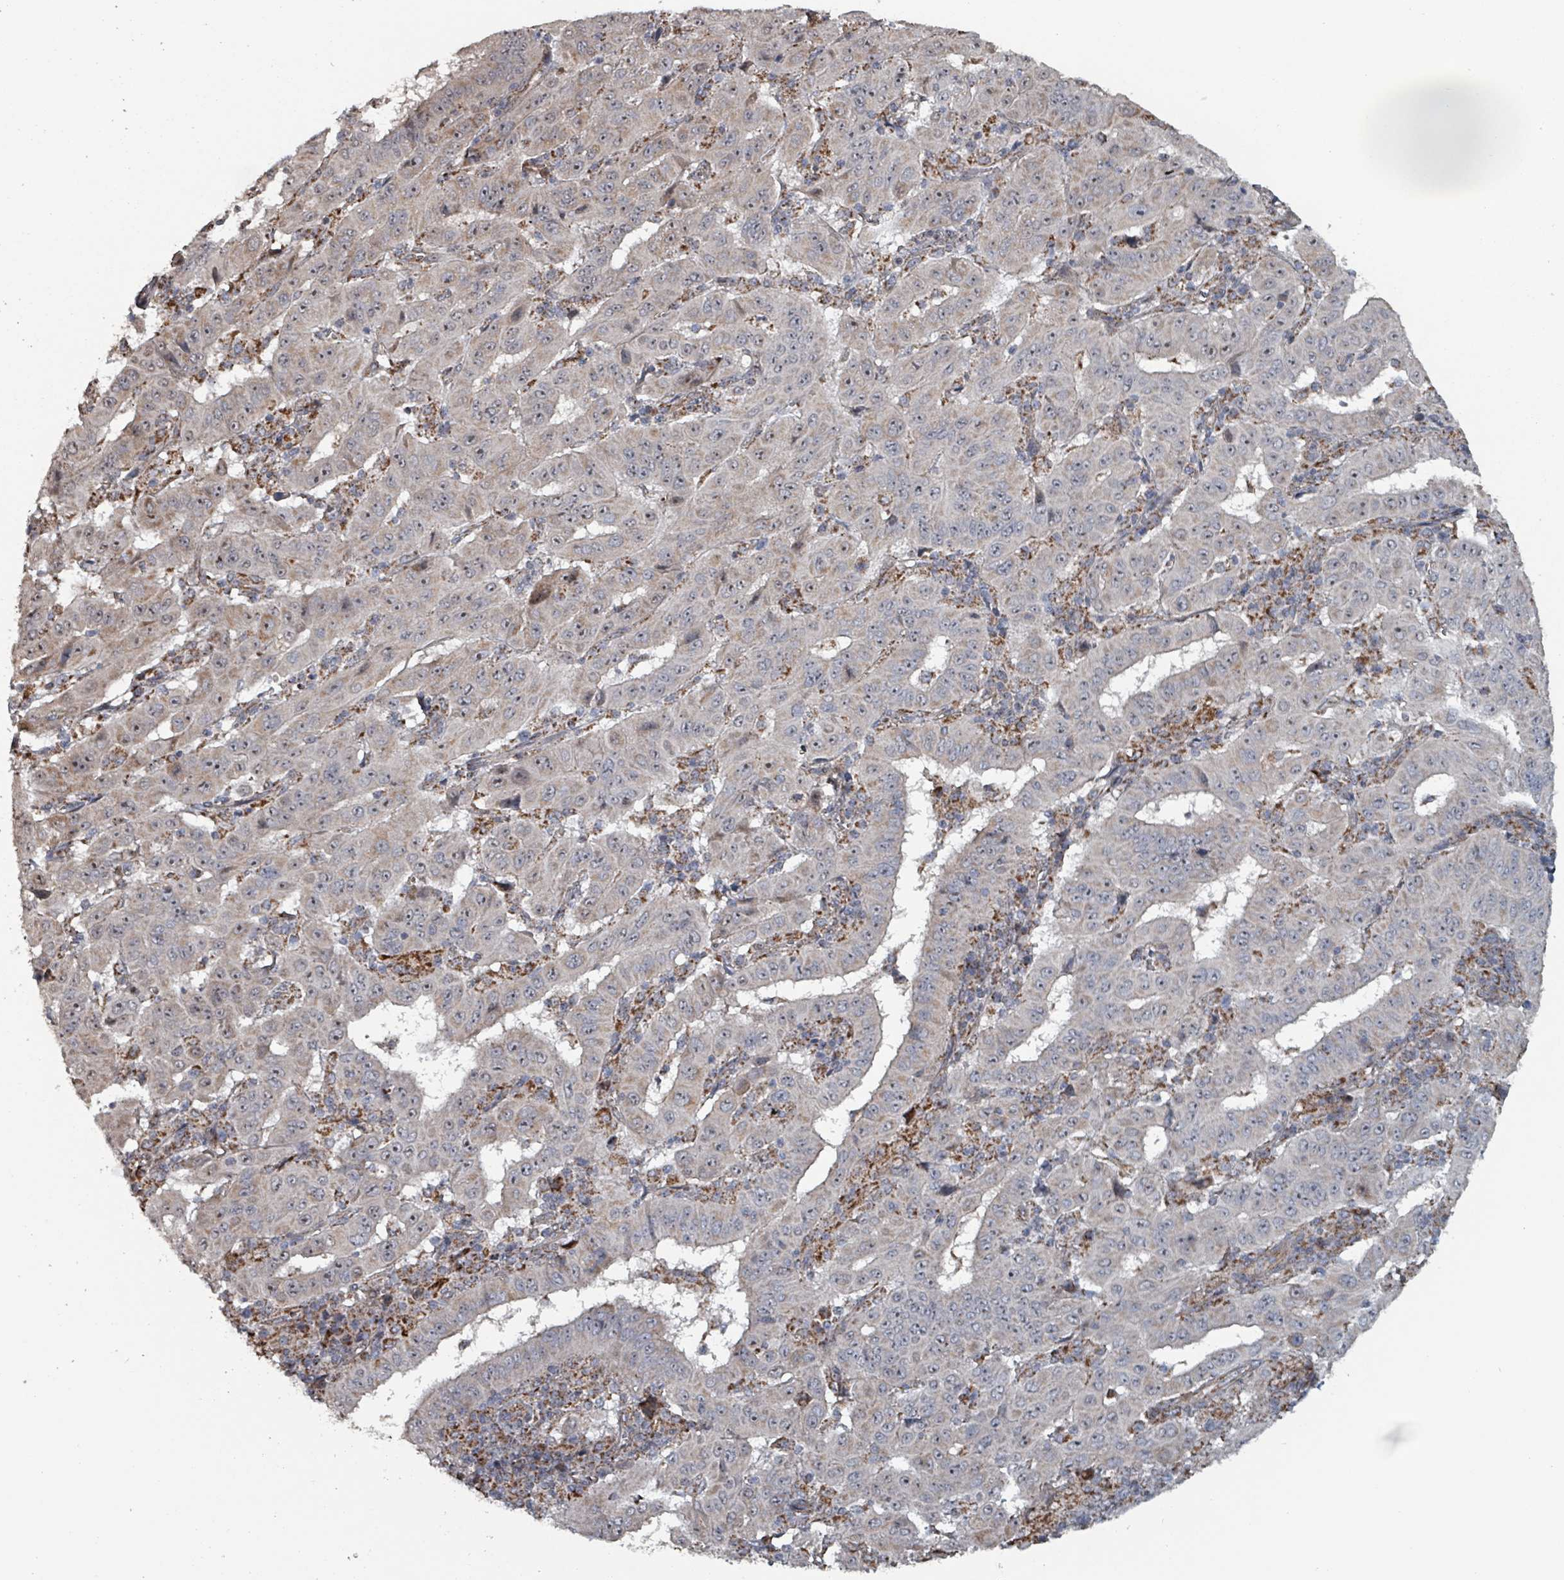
{"staining": {"intensity": "negative", "quantity": "none", "location": "none"}, "tissue": "pancreatic cancer", "cell_type": "Tumor cells", "image_type": "cancer", "snomed": [{"axis": "morphology", "description": "Adenocarcinoma, NOS"}, {"axis": "topography", "description": "Pancreas"}], "caption": "IHC of pancreatic cancer (adenocarcinoma) reveals no expression in tumor cells. The staining is performed using DAB brown chromogen with nuclei counter-stained in using hematoxylin.", "gene": "MRPL4", "patient": {"sex": "male", "age": 63}}